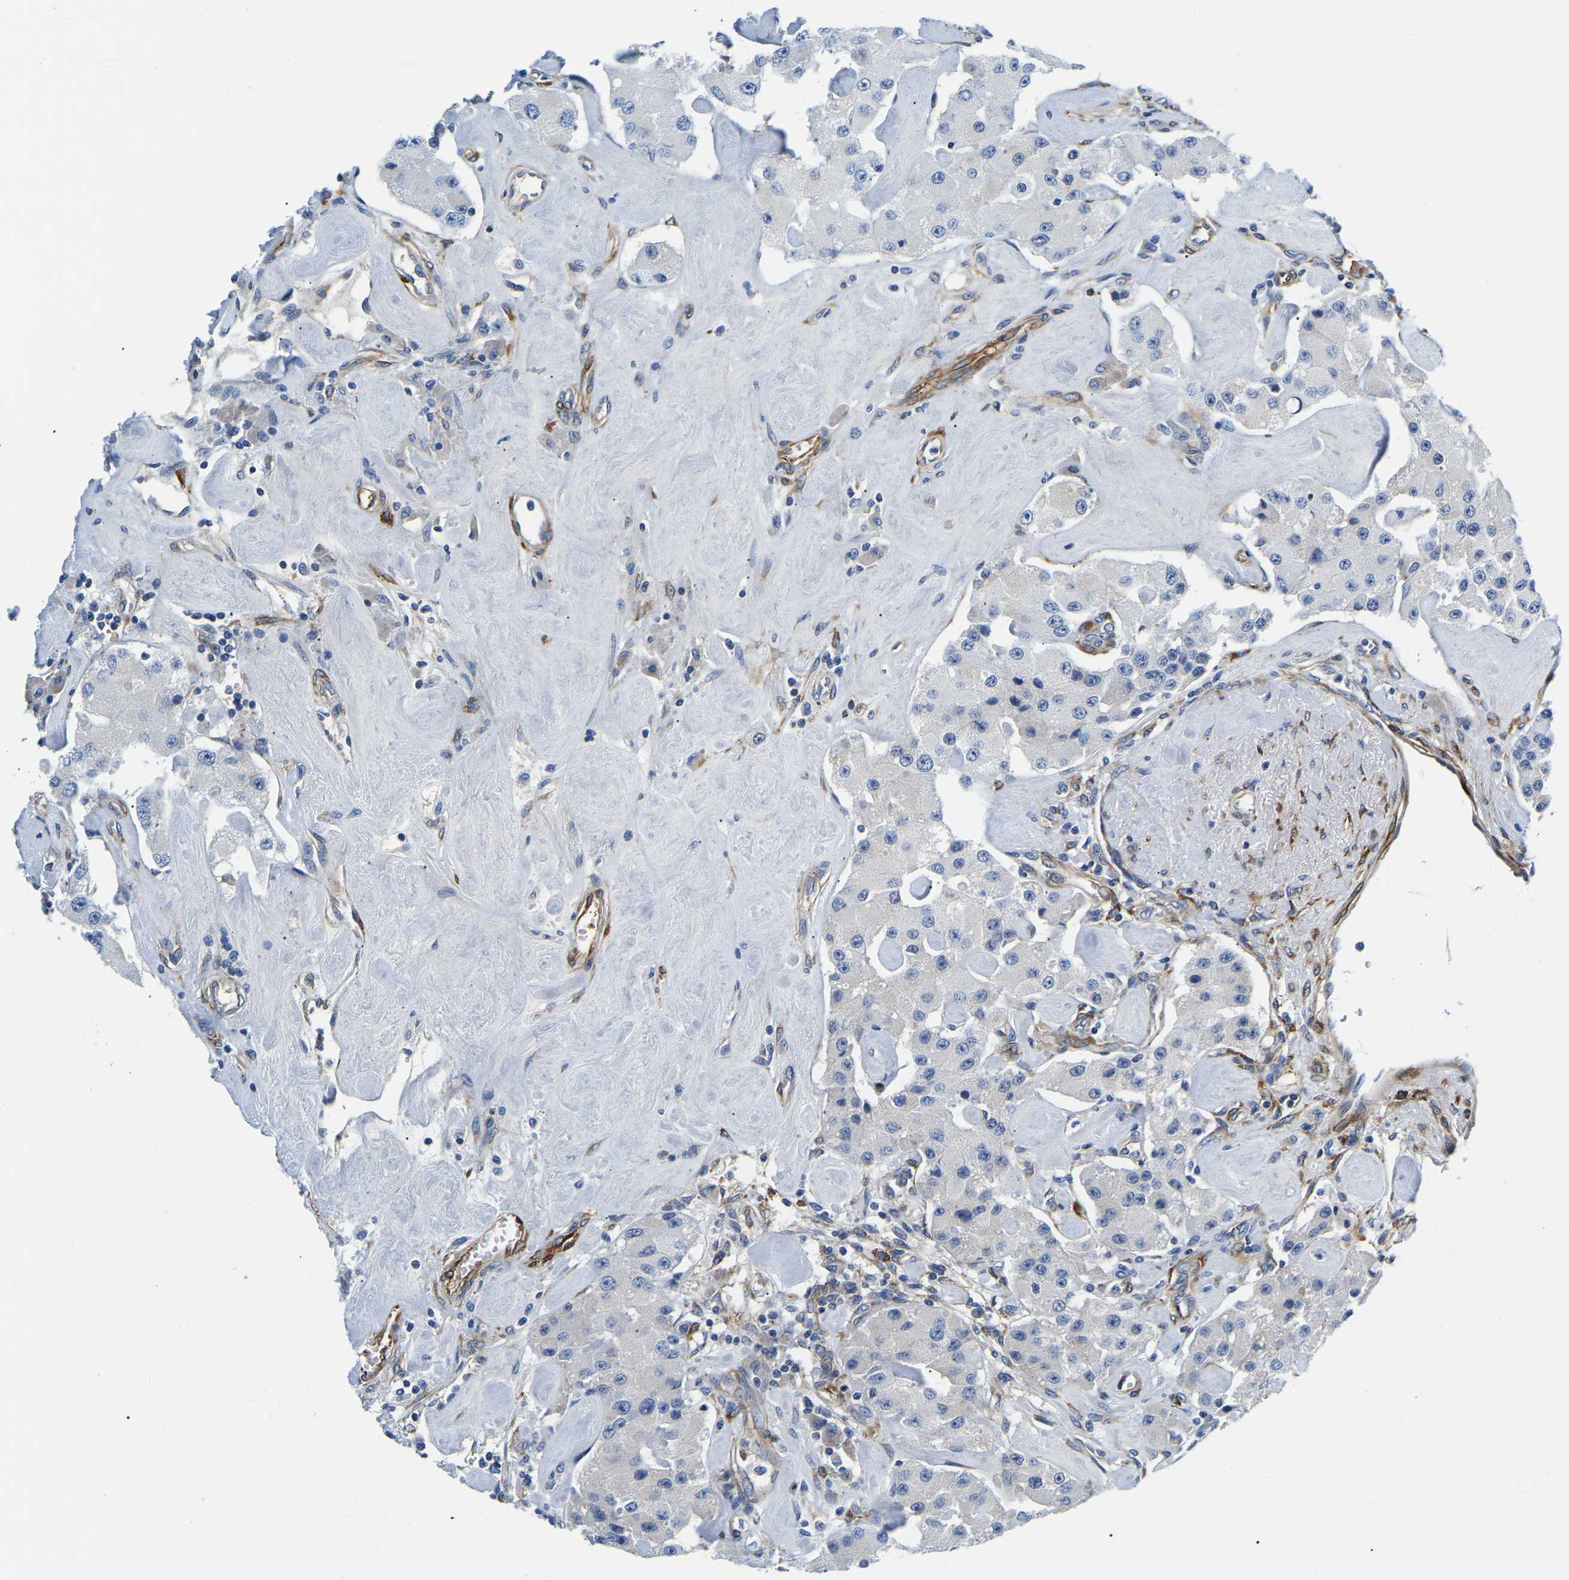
{"staining": {"intensity": "negative", "quantity": "none", "location": "none"}, "tissue": "carcinoid", "cell_type": "Tumor cells", "image_type": "cancer", "snomed": [{"axis": "morphology", "description": "Carcinoid, malignant, NOS"}, {"axis": "topography", "description": "Pancreas"}], "caption": "Immunohistochemistry (IHC) of human malignant carcinoid displays no staining in tumor cells.", "gene": "DUSP8", "patient": {"sex": "male", "age": 41}}